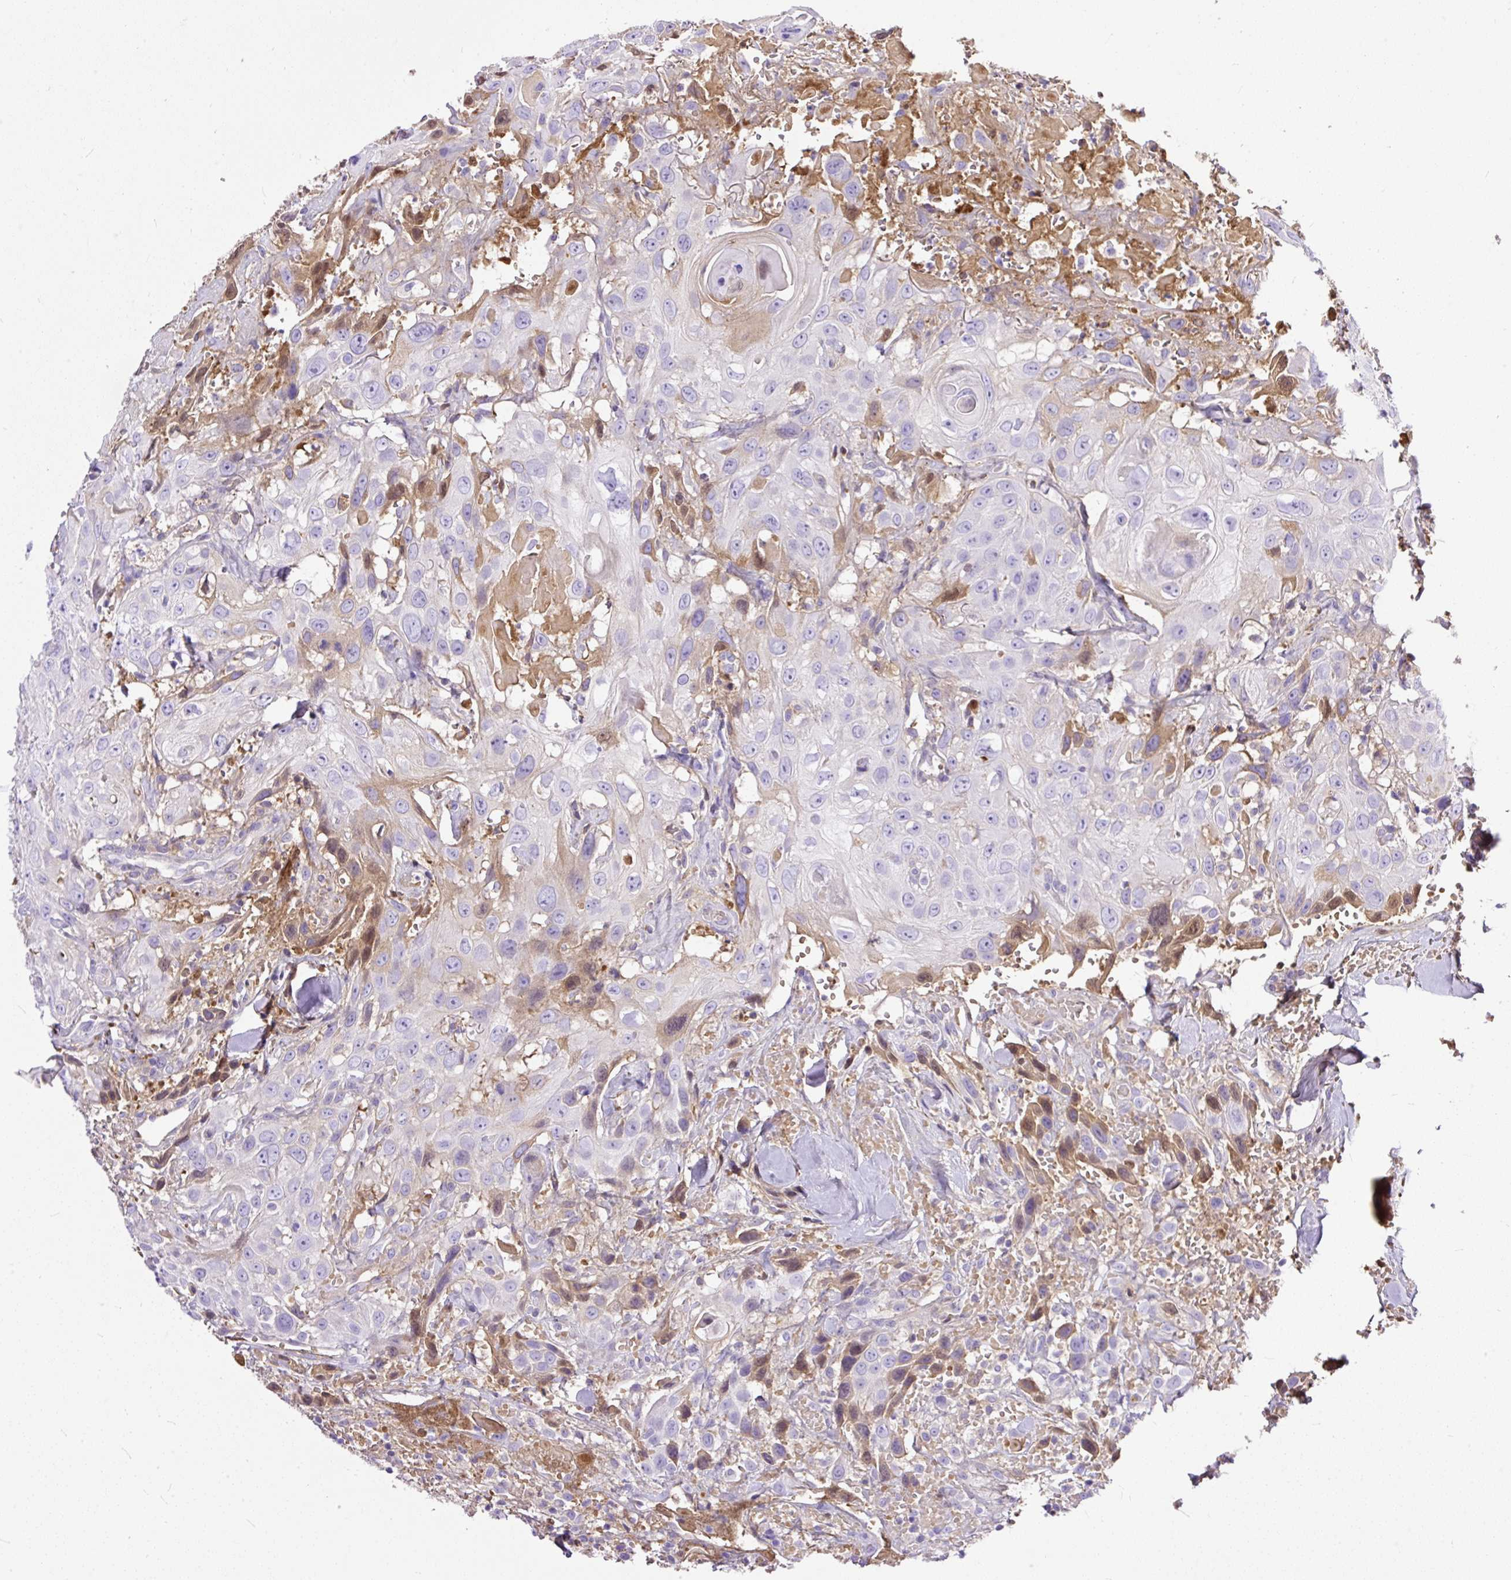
{"staining": {"intensity": "moderate", "quantity": "<25%", "location": "cytoplasmic/membranous"}, "tissue": "head and neck cancer", "cell_type": "Tumor cells", "image_type": "cancer", "snomed": [{"axis": "morphology", "description": "Squamous cell carcinoma, NOS"}, {"axis": "topography", "description": "Head-Neck"}], "caption": "IHC (DAB) staining of head and neck cancer exhibits moderate cytoplasmic/membranous protein positivity in about <25% of tumor cells. (DAB IHC with brightfield microscopy, high magnification).", "gene": "CLEC3B", "patient": {"sex": "male", "age": 81}}